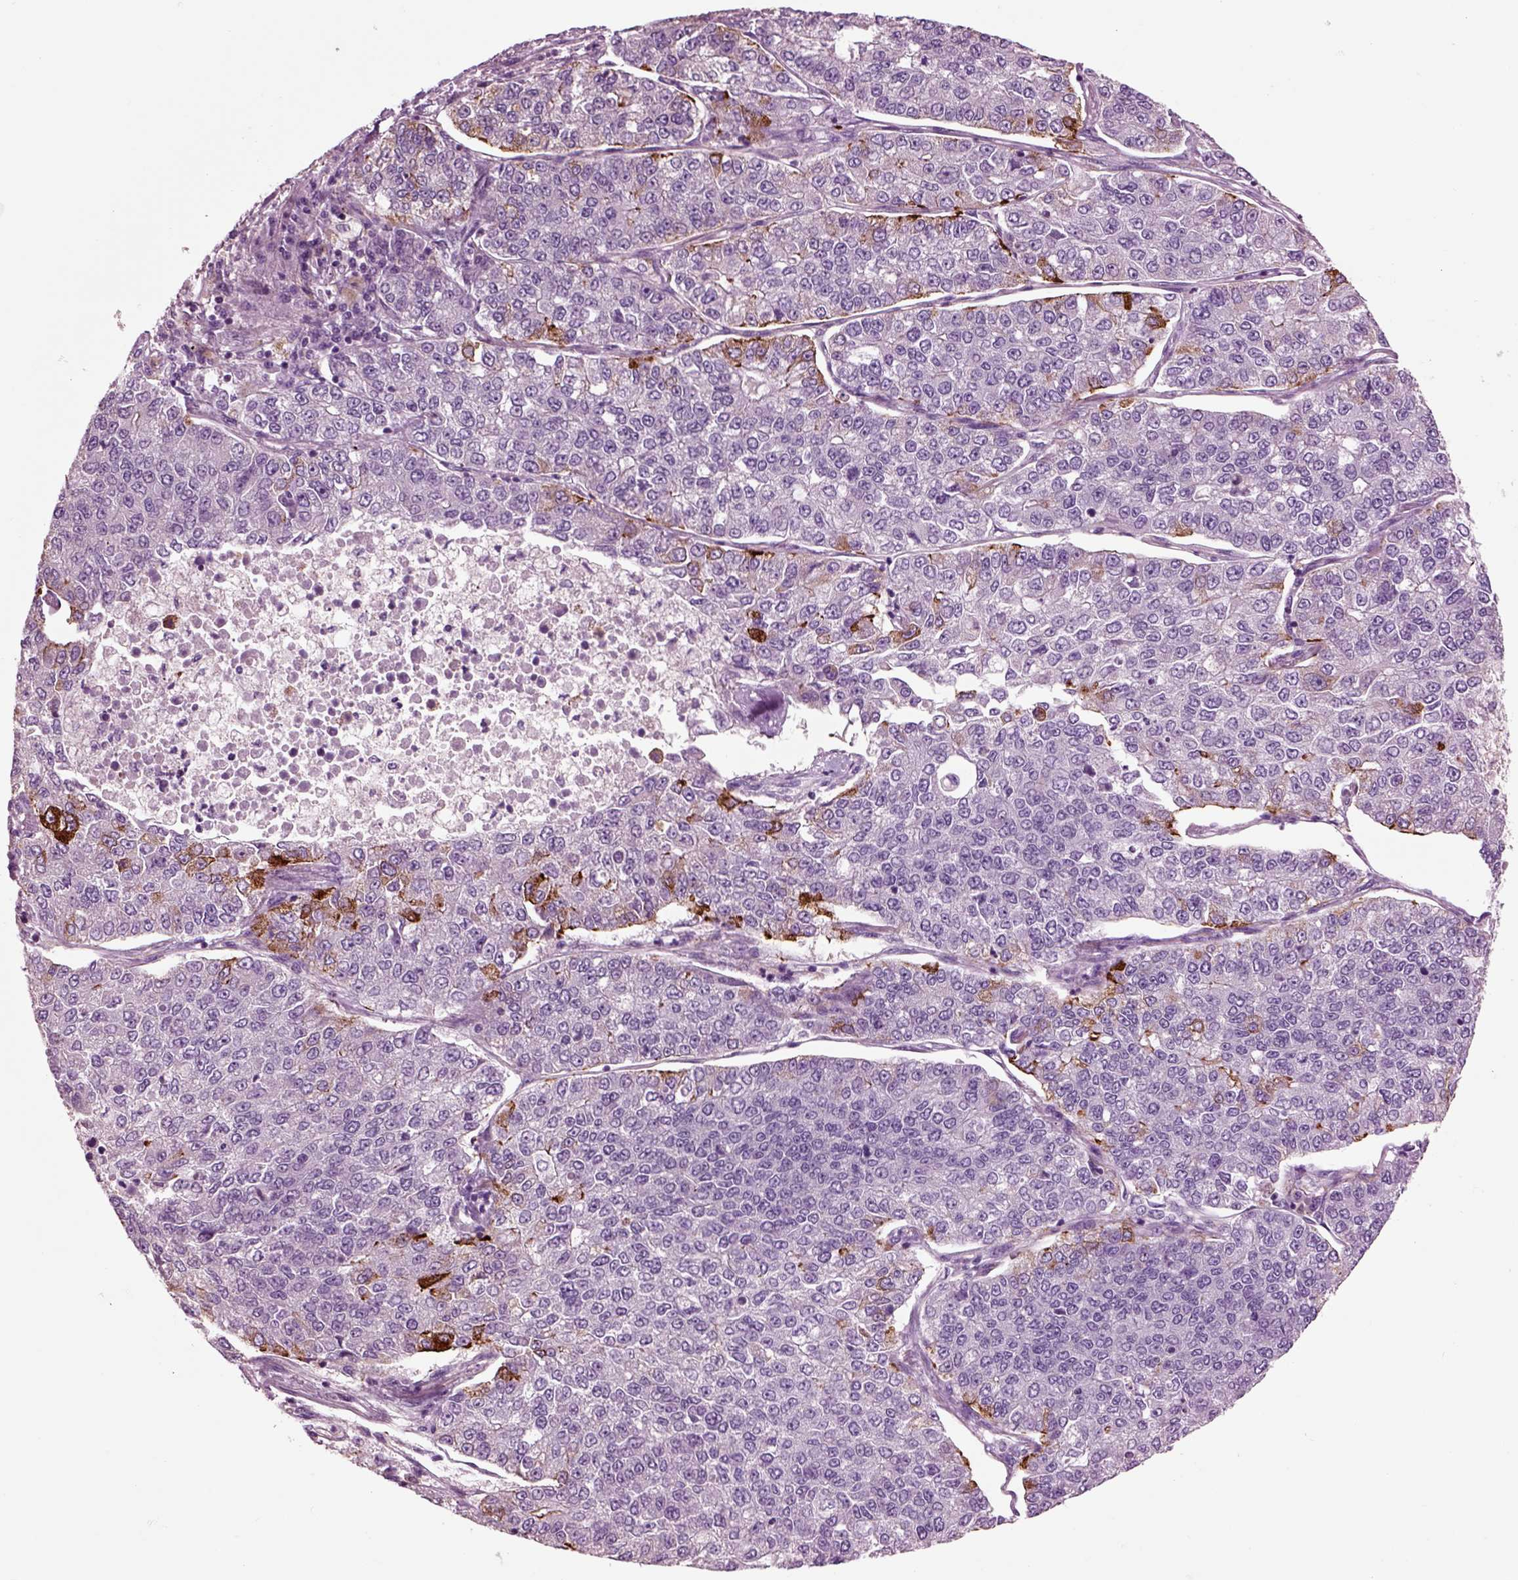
{"staining": {"intensity": "strong", "quantity": "<25%", "location": "cytoplasmic/membranous"}, "tissue": "lung cancer", "cell_type": "Tumor cells", "image_type": "cancer", "snomed": [{"axis": "morphology", "description": "Adenocarcinoma, NOS"}, {"axis": "topography", "description": "Lung"}], "caption": "The immunohistochemical stain labels strong cytoplasmic/membranous staining in tumor cells of adenocarcinoma (lung) tissue.", "gene": "CHGB", "patient": {"sex": "male", "age": 49}}